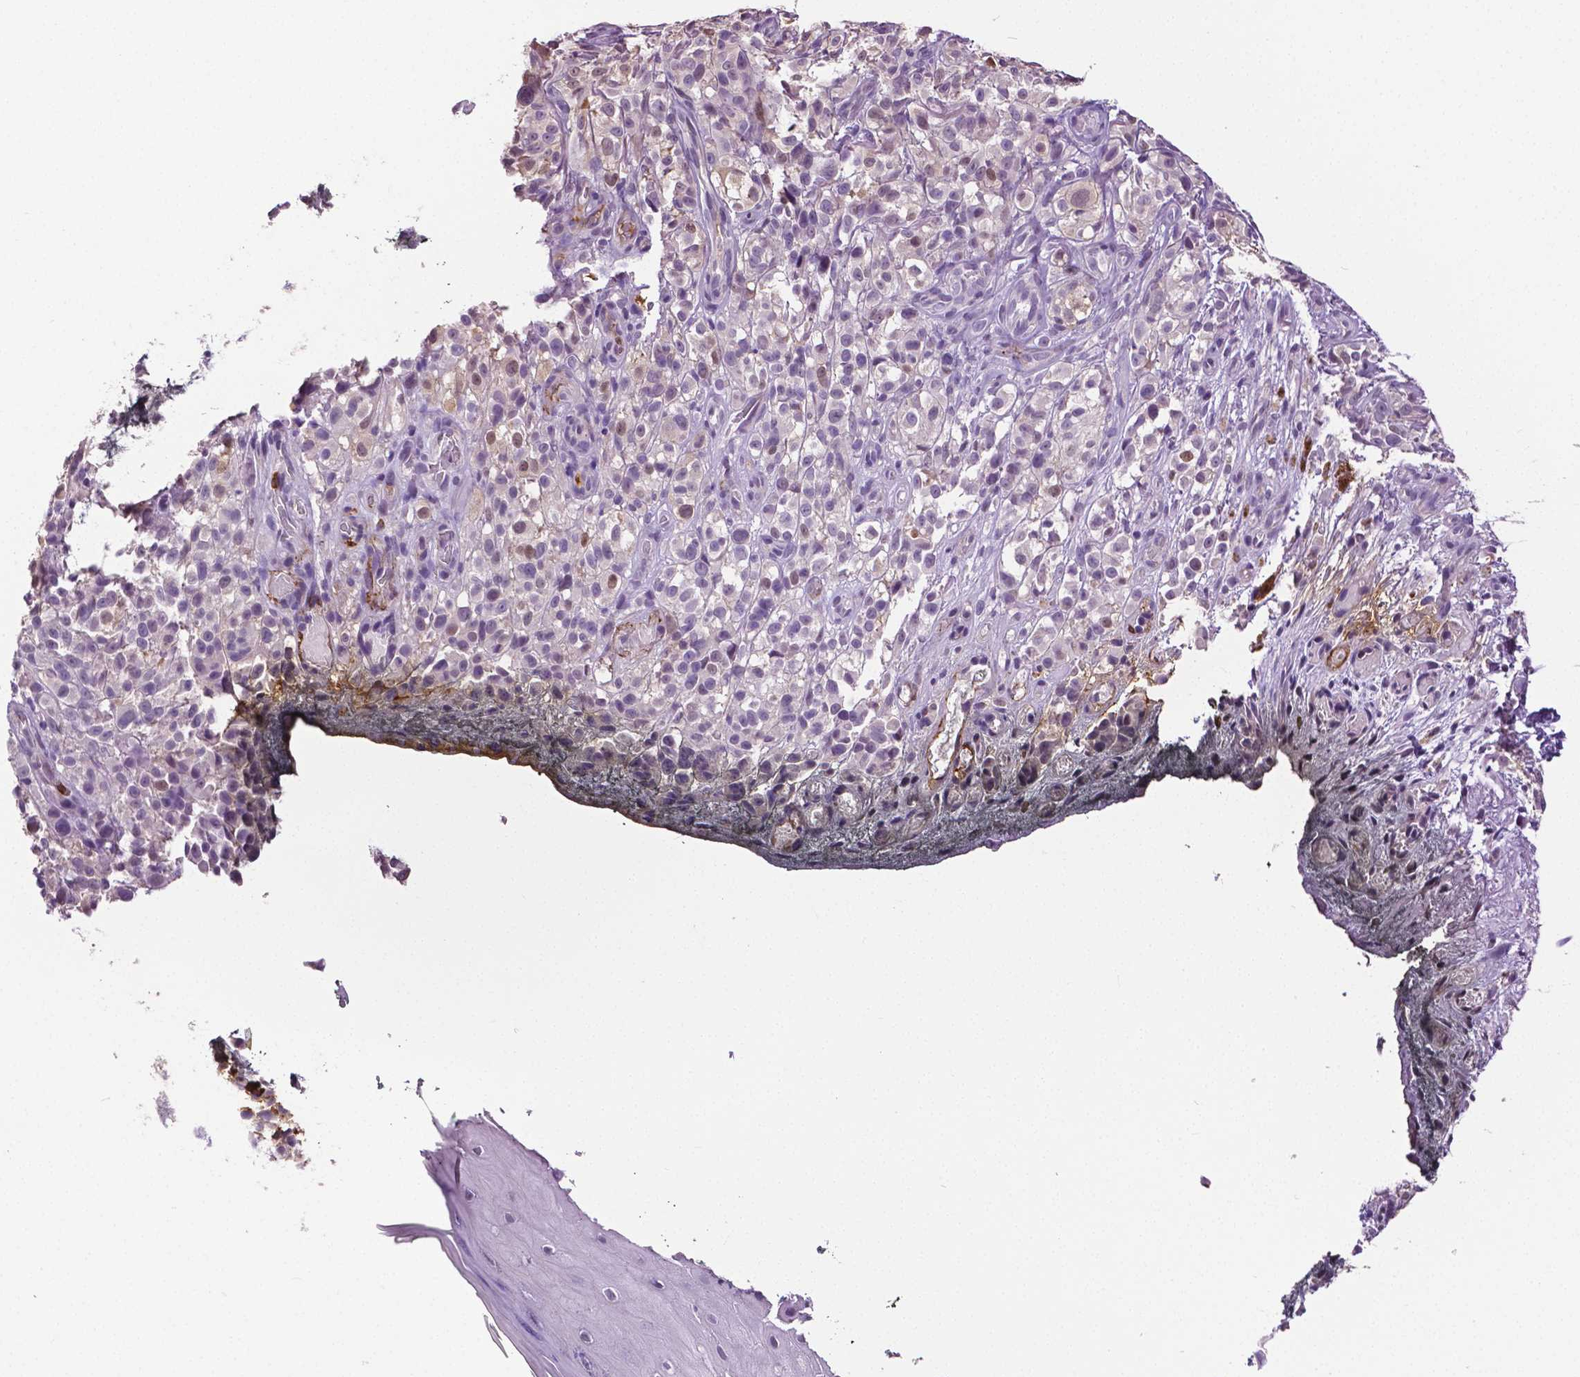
{"staining": {"intensity": "negative", "quantity": "none", "location": "none"}, "tissue": "melanoma", "cell_type": "Tumor cells", "image_type": "cancer", "snomed": [{"axis": "morphology", "description": "Malignant melanoma, NOS"}, {"axis": "topography", "description": "Skin"}], "caption": "Malignant melanoma was stained to show a protein in brown. There is no significant expression in tumor cells. Nuclei are stained in blue.", "gene": "PTPN5", "patient": {"sex": "female", "age": 85}}